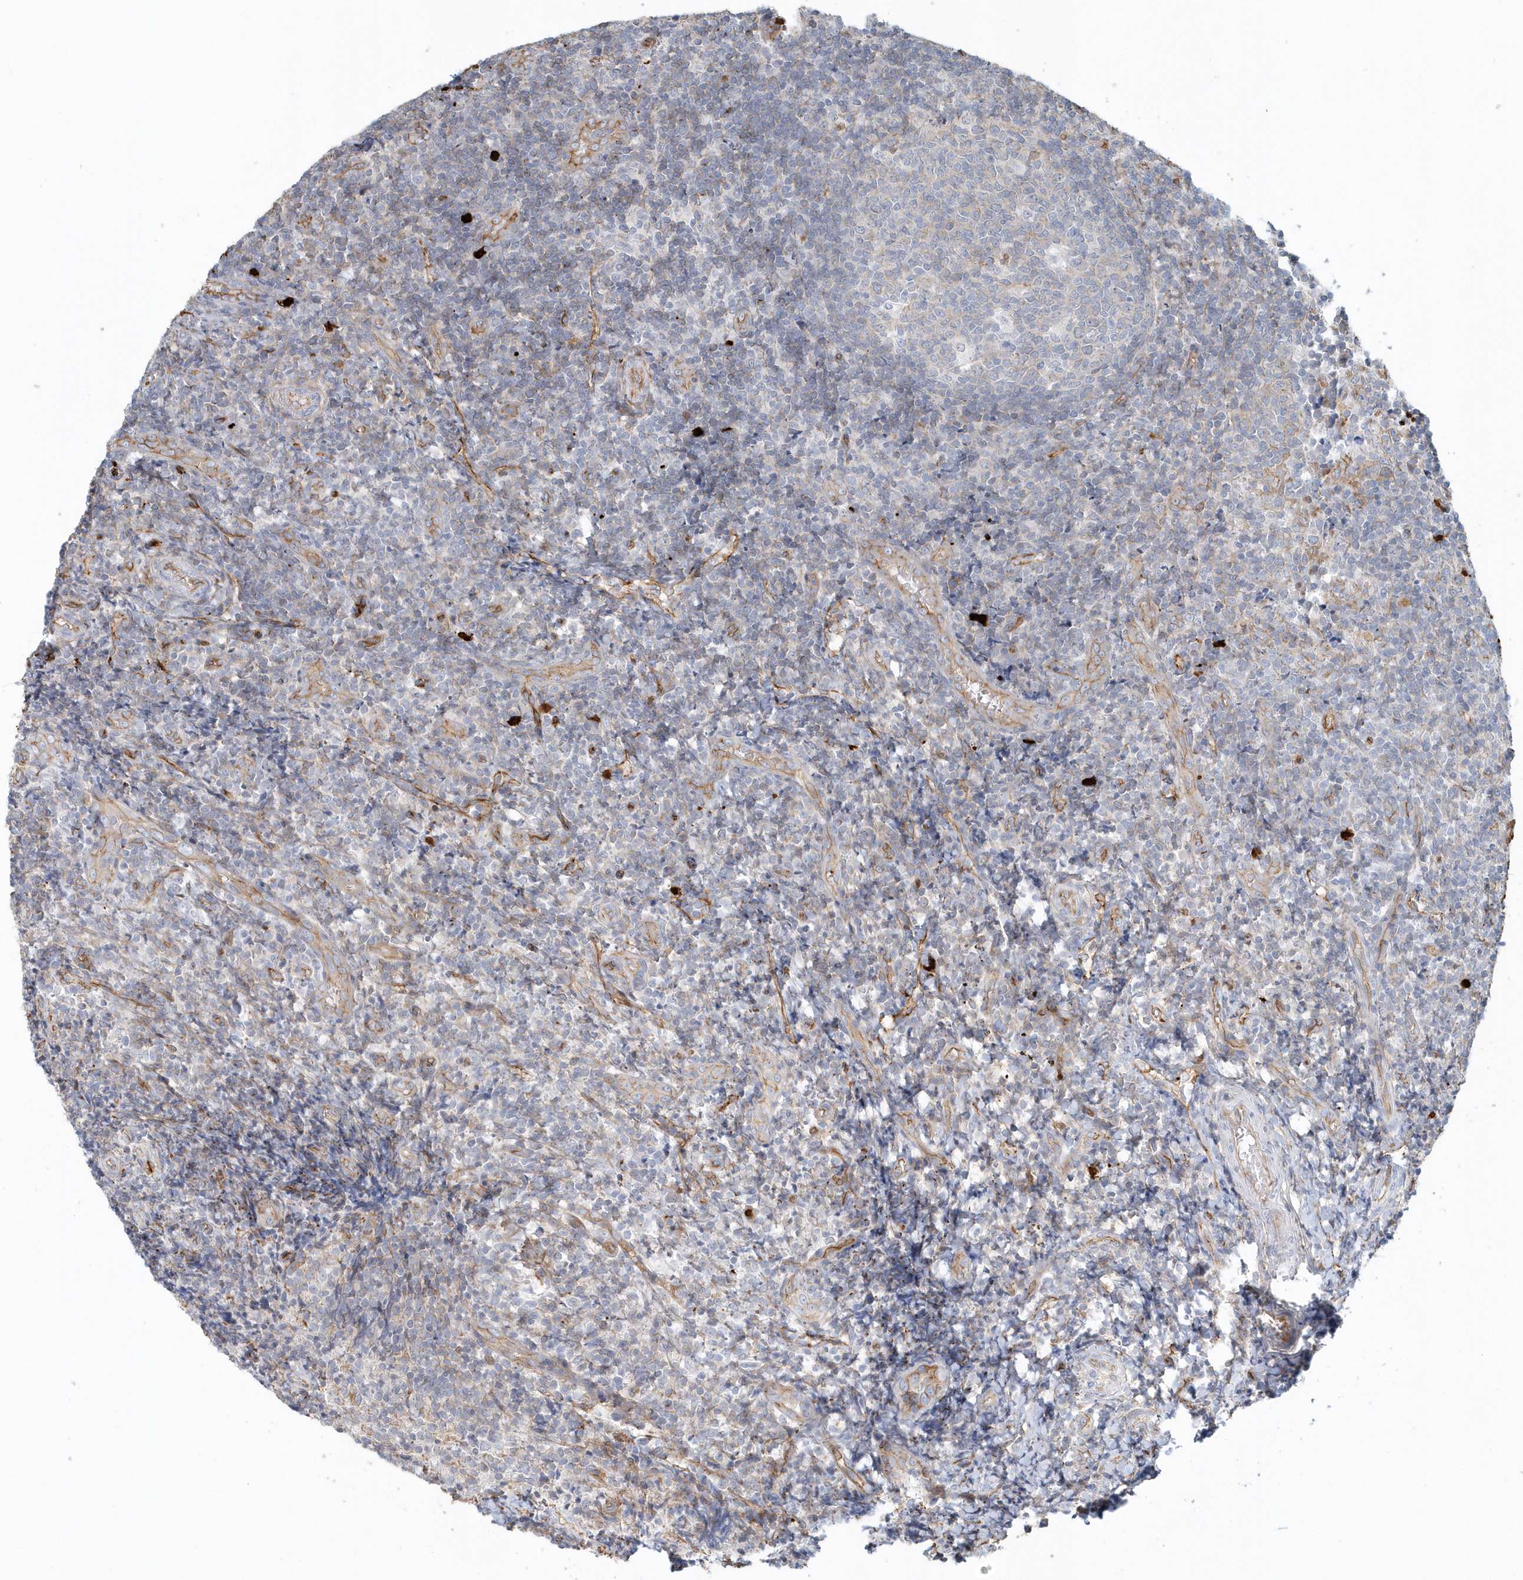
{"staining": {"intensity": "weak", "quantity": "<25%", "location": "cytoplasmic/membranous"}, "tissue": "tonsil", "cell_type": "Germinal center cells", "image_type": "normal", "snomed": [{"axis": "morphology", "description": "Normal tissue, NOS"}, {"axis": "topography", "description": "Tonsil"}], "caption": "The histopathology image shows no staining of germinal center cells in benign tonsil.", "gene": "DNAH1", "patient": {"sex": "female", "age": 19}}